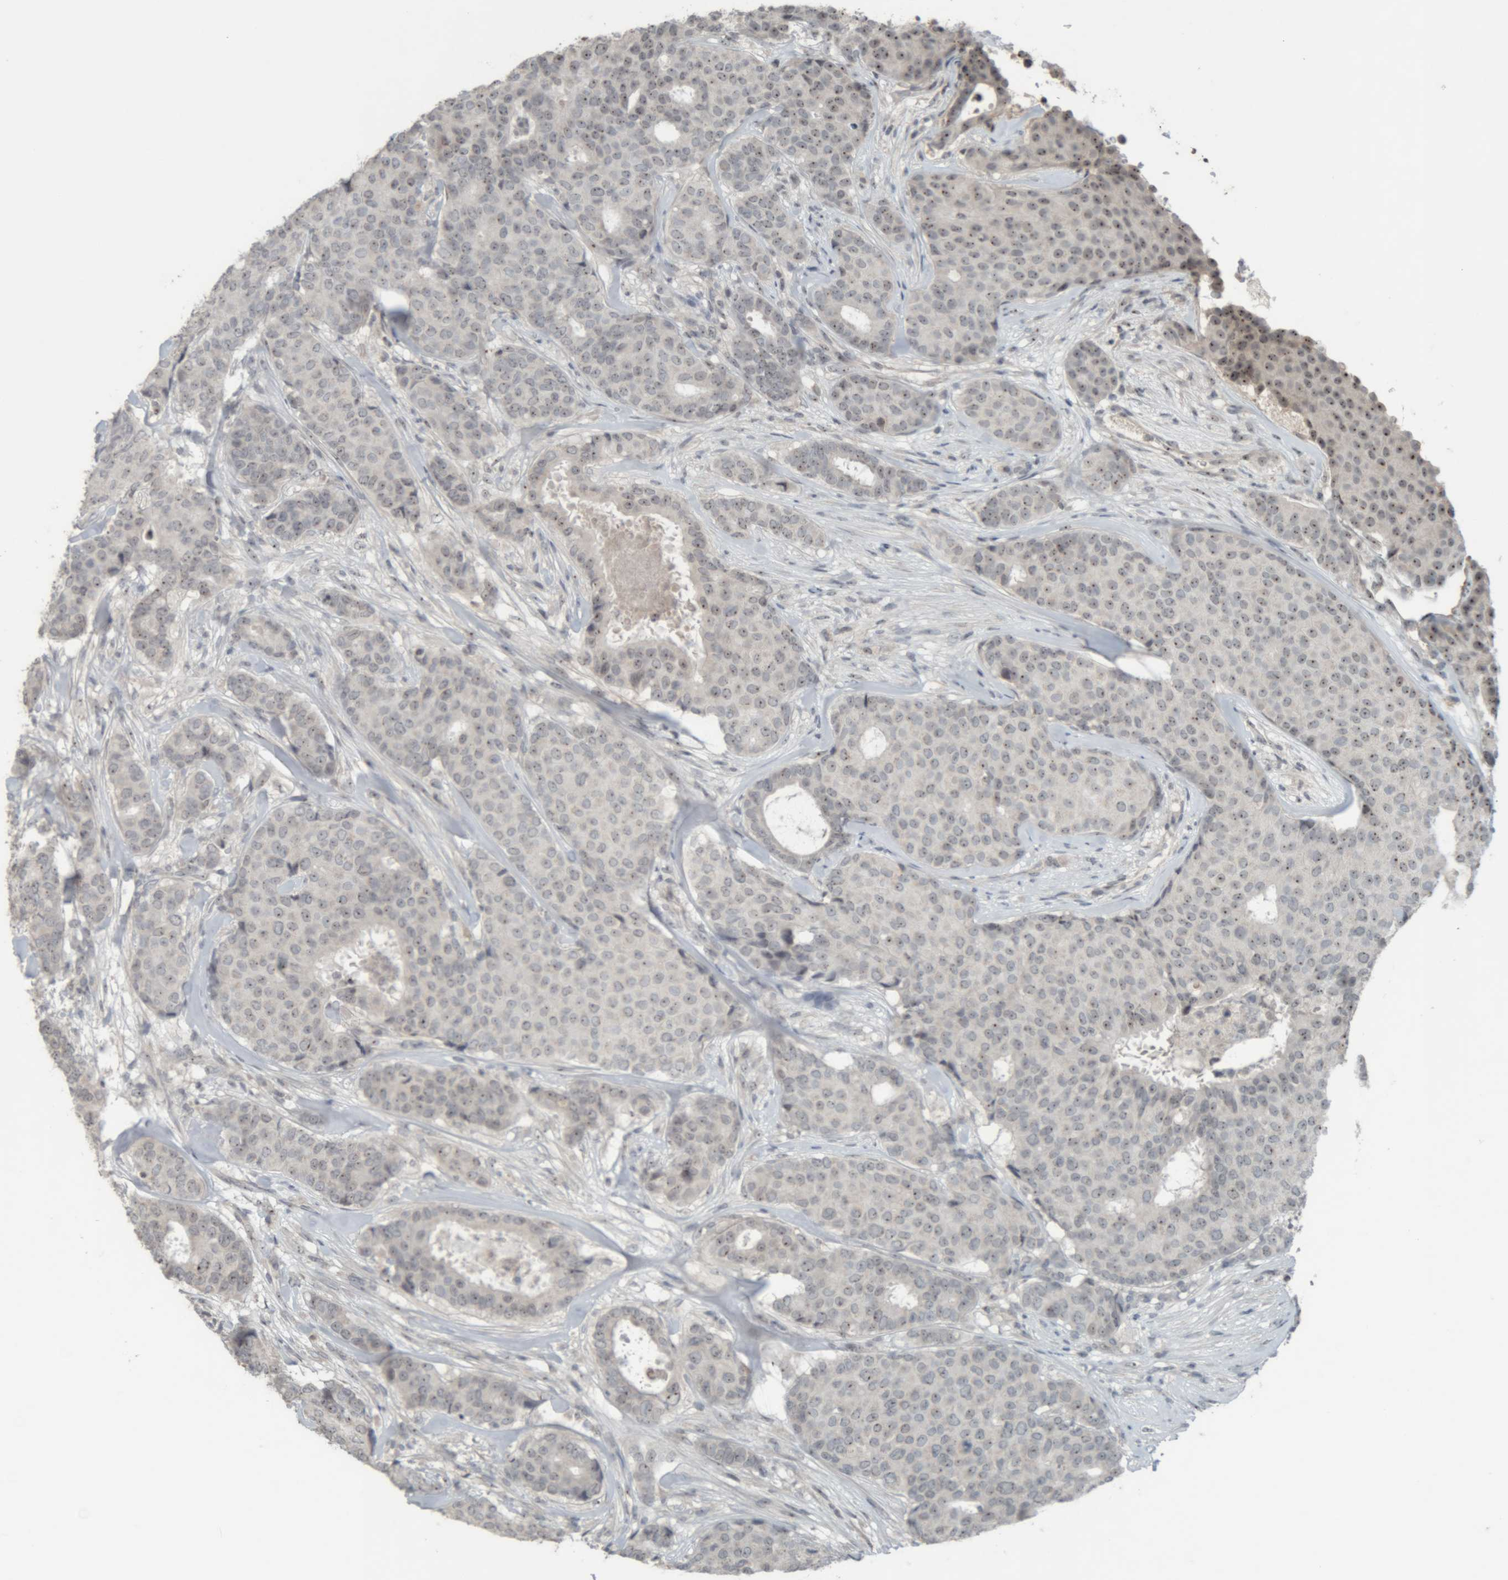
{"staining": {"intensity": "weak", "quantity": ">75%", "location": "nuclear"}, "tissue": "breast cancer", "cell_type": "Tumor cells", "image_type": "cancer", "snomed": [{"axis": "morphology", "description": "Duct carcinoma"}, {"axis": "topography", "description": "Breast"}], "caption": "The photomicrograph demonstrates a brown stain indicating the presence of a protein in the nuclear of tumor cells in breast infiltrating ductal carcinoma.", "gene": "RPF1", "patient": {"sex": "female", "age": 75}}